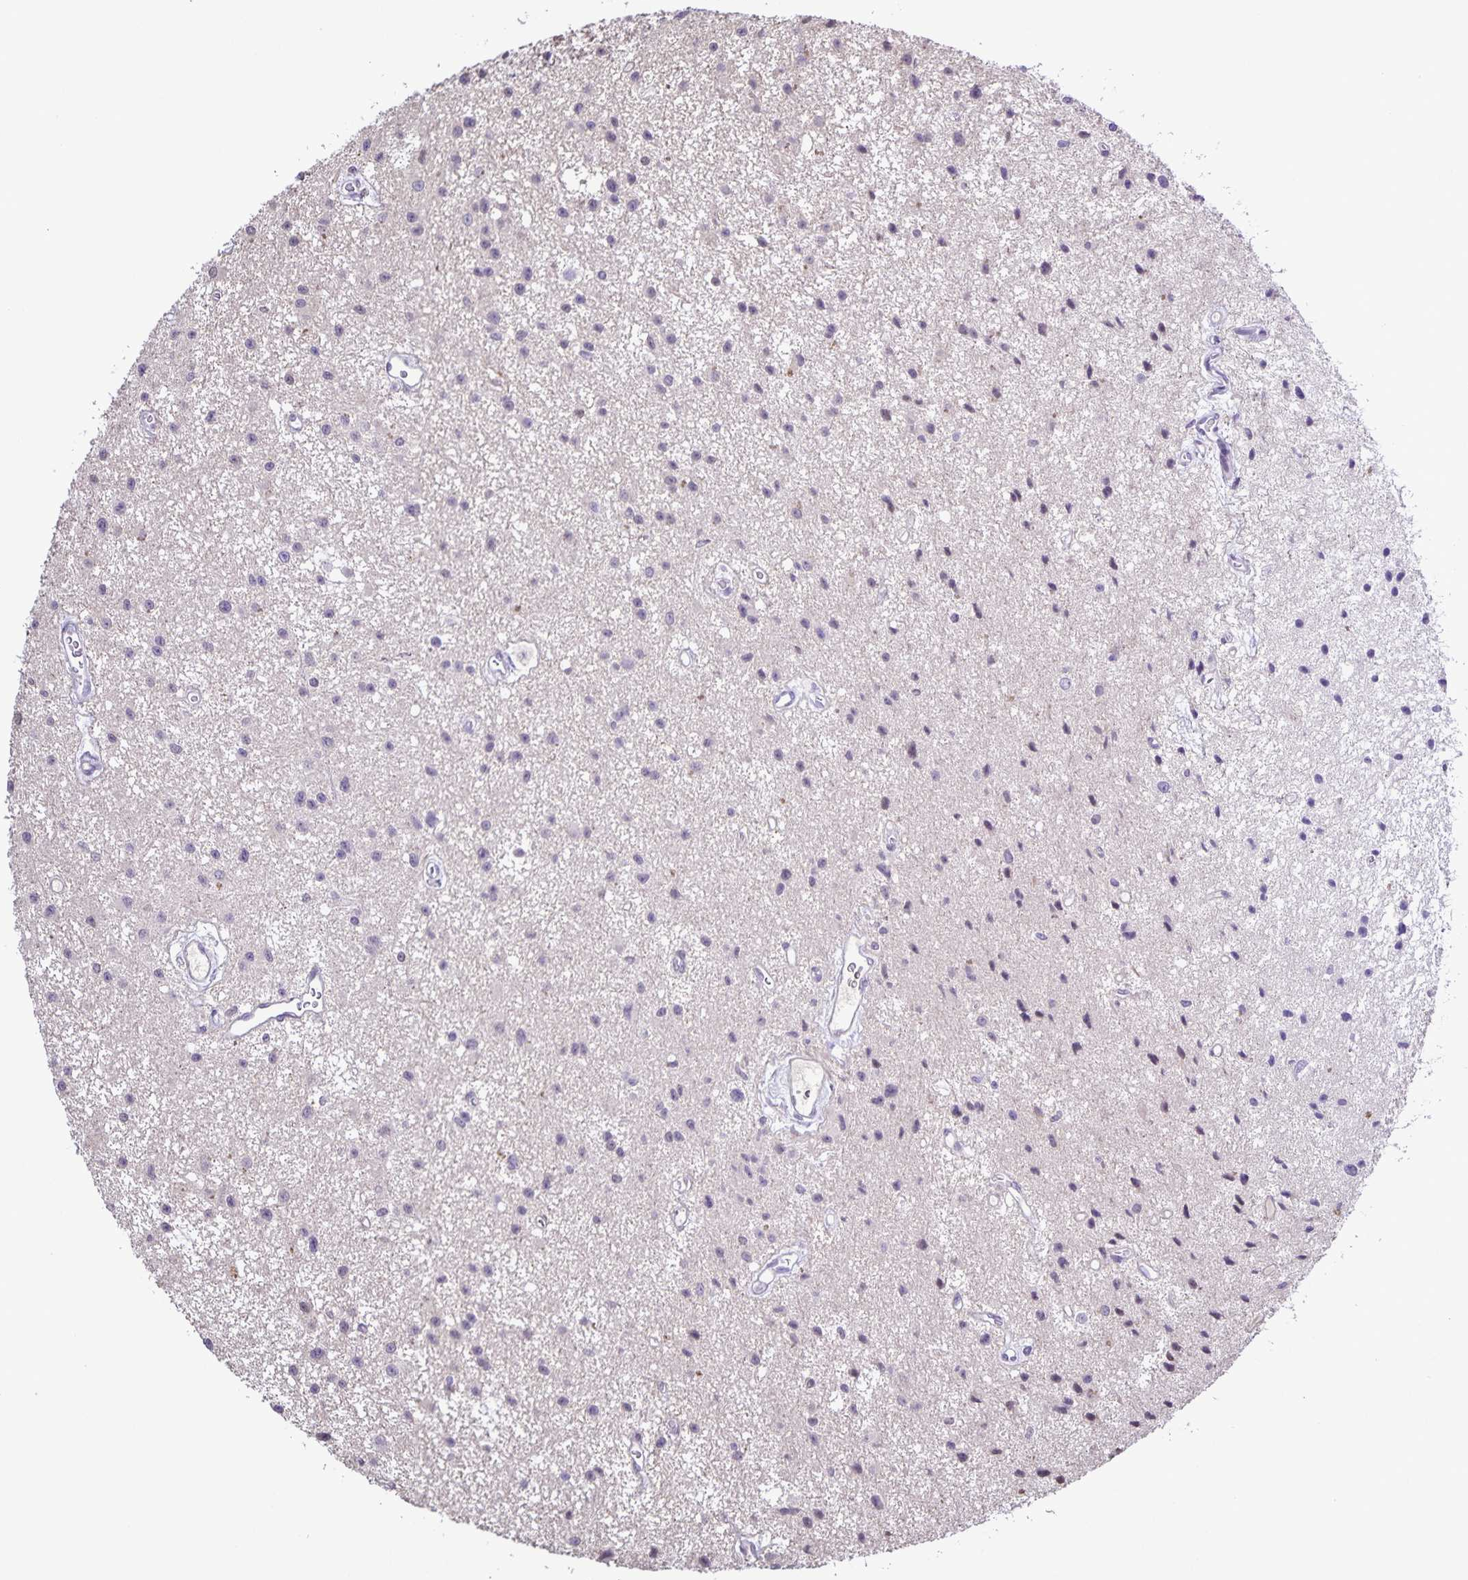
{"staining": {"intensity": "negative", "quantity": "none", "location": "none"}, "tissue": "glioma", "cell_type": "Tumor cells", "image_type": "cancer", "snomed": [{"axis": "morphology", "description": "Glioma, malignant, Low grade"}, {"axis": "topography", "description": "Brain"}], "caption": "There is no significant expression in tumor cells of low-grade glioma (malignant).", "gene": "ONECUT2", "patient": {"sex": "male", "age": 43}}